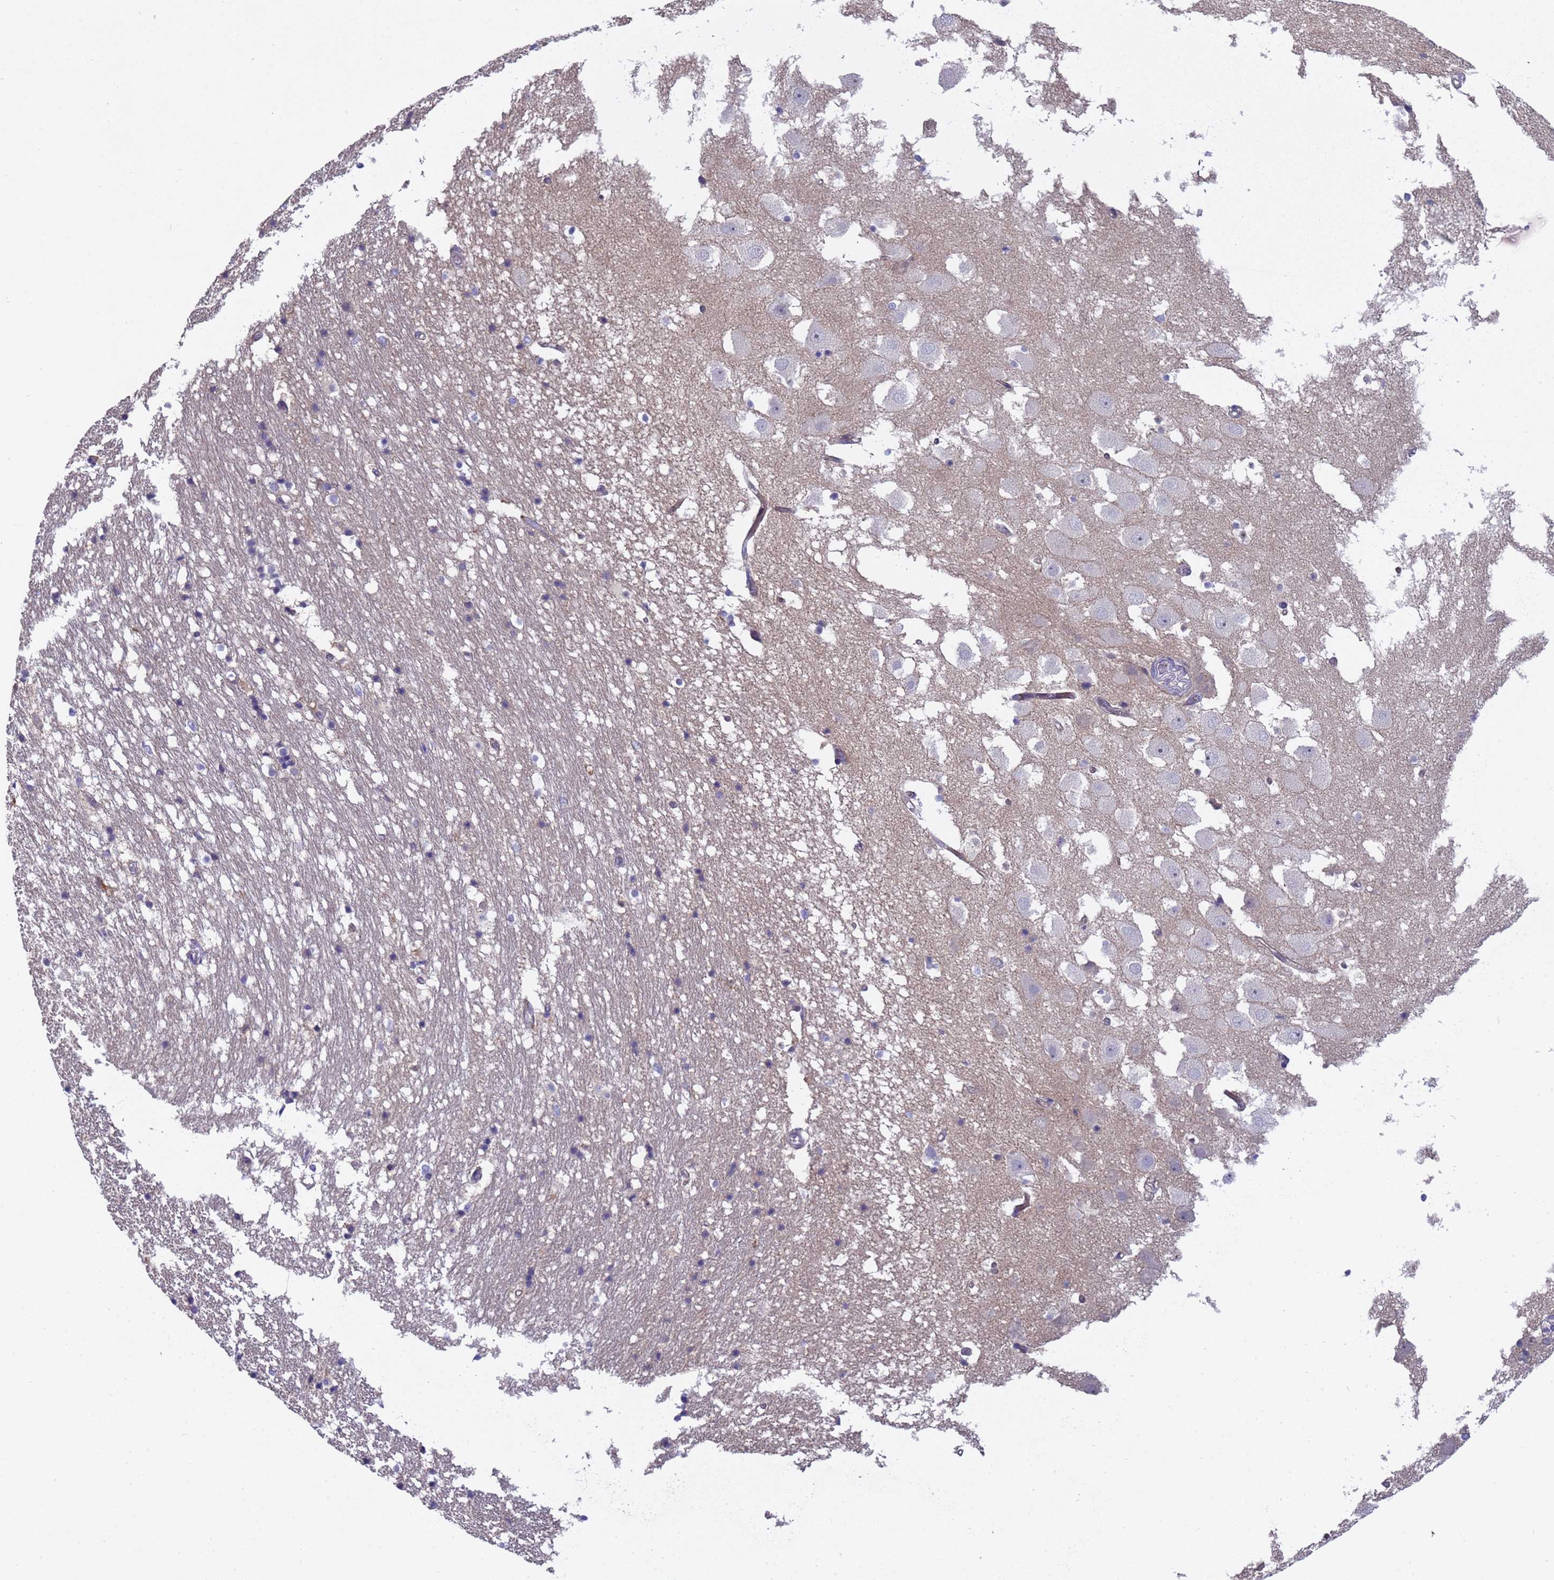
{"staining": {"intensity": "negative", "quantity": "none", "location": "none"}, "tissue": "hippocampus", "cell_type": "Glial cells", "image_type": "normal", "snomed": [{"axis": "morphology", "description": "Normal tissue, NOS"}, {"axis": "topography", "description": "Hippocampus"}], "caption": "Human hippocampus stained for a protein using immunohistochemistry (IHC) displays no positivity in glial cells.", "gene": "TRMT10A", "patient": {"sex": "female", "age": 52}}